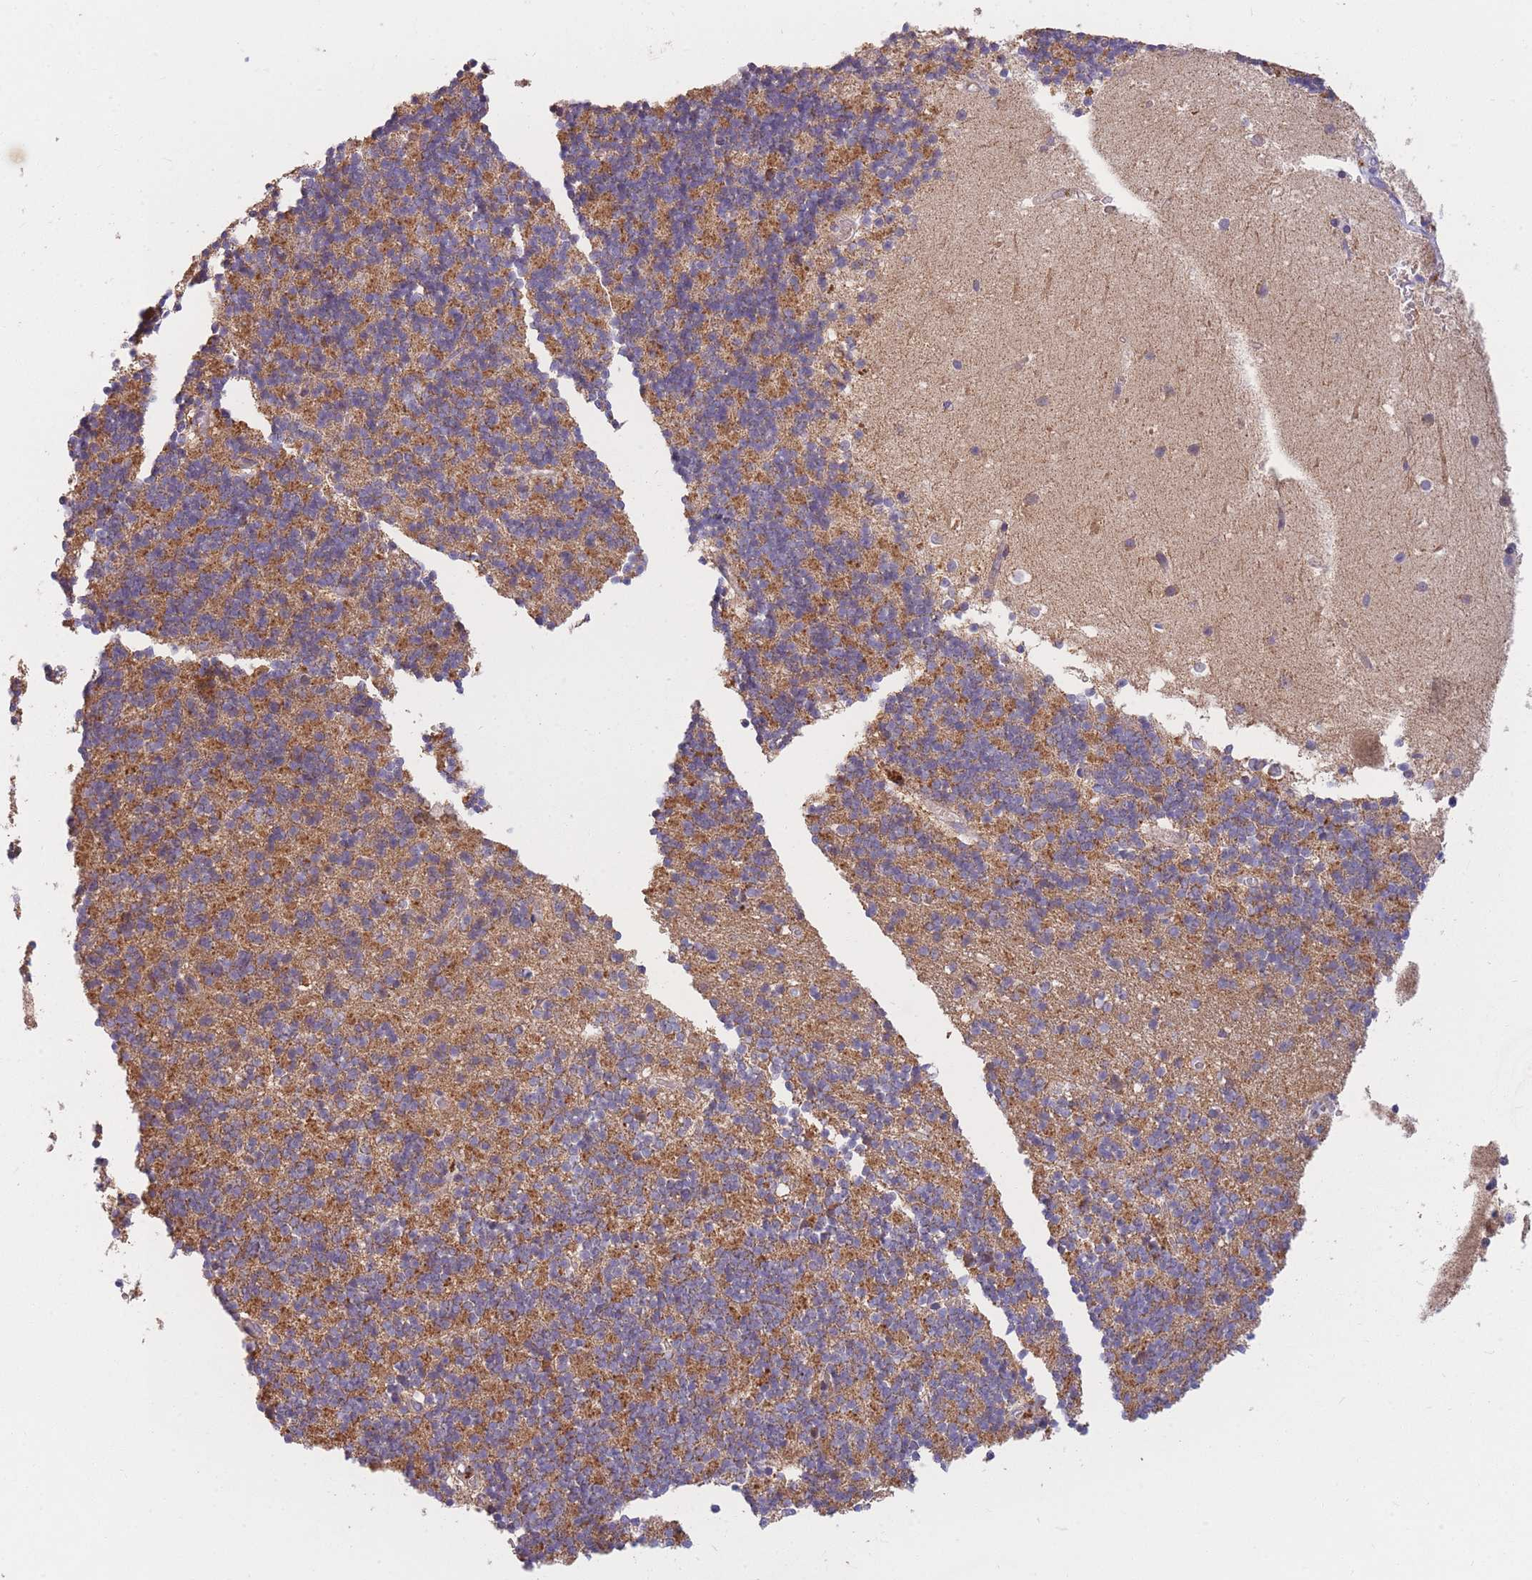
{"staining": {"intensity": "moderate", "quantity": "25%-75%", "location": "cytoplasmic/membranous"}, "tissue": "cerebellum", "cell_type": "Cells in granular layer", "image_type": "normal", "snomed": [{"axis": "morphology", "description": "Normal tissue, NOS"}, {"axis": "topography", "description": "Cerebellum"}], "caption": "DAB immunohistochemical staining of unremarkable human cerebellum shows moderate cytoplasmic/membranous protein positivity in about 25%-75% of cells in granular layer. (DAB IHC with brightfield microscopy, high magnification).", "gene": "PTPMT1", "patient": {"sex": "male", "age": 54}}